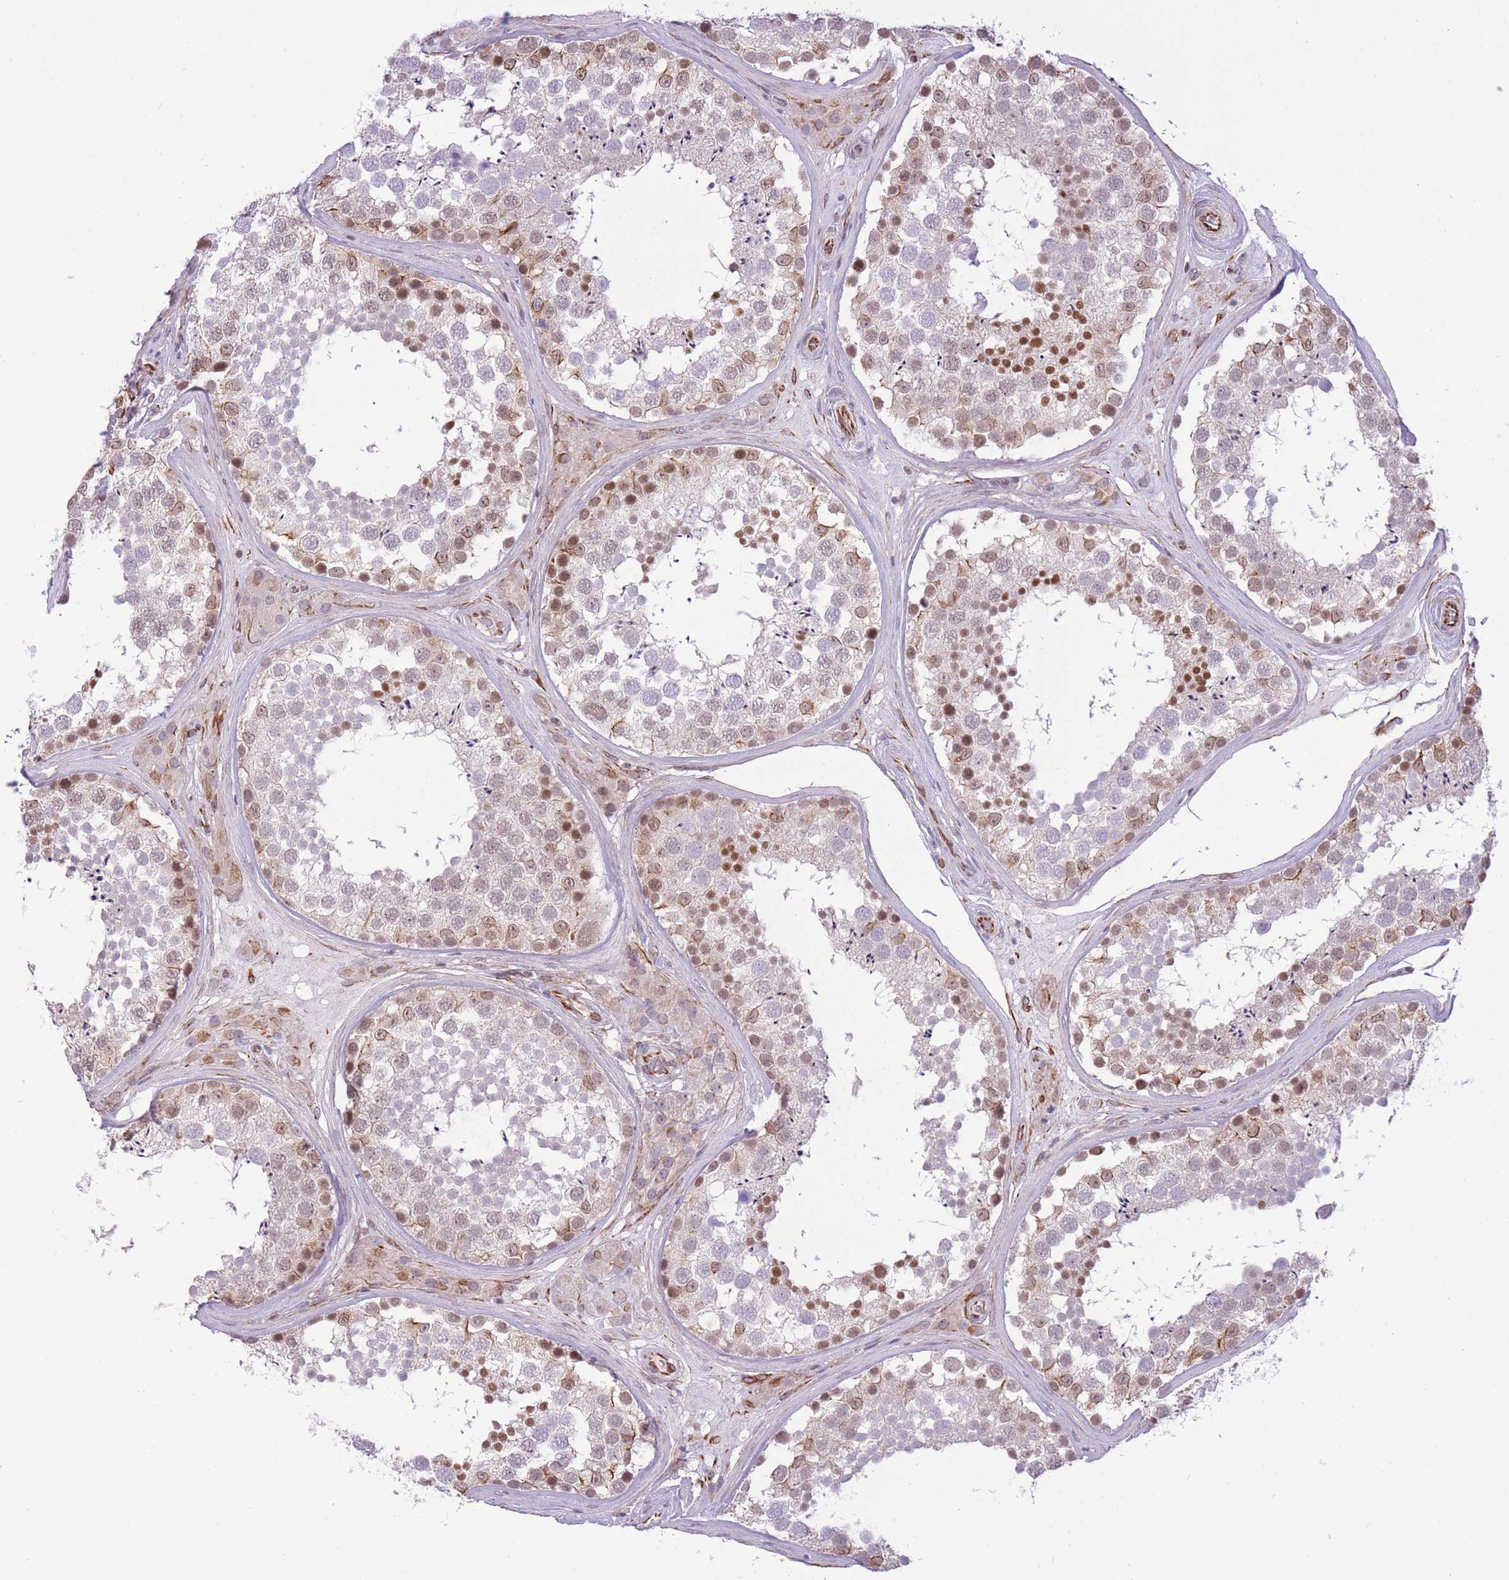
{"staining": {"intensity": "moderate", "quantity": "25%-75%", "location": "nuclear"}, "tissue": "testis", "cell_type": "Cells in seminiferous ducts", "image_type": "normal", "snomed": [{"axis": "morphology", "description": "Normal tissue, NOS"}, {"axis": "topography", "description": "Testis"}], "caption": "The micrograph reveals immunohistochemical staining of benign testis. There is moderate nuclear staining is identified in about 25%-75% of cells in seminiferous ducts. (Stains: DAB in brown, nuclei in blue, Microscopy: brightfield microscopy at high magnification).", "gene": "ELL", "patient": {"sex": "male", "age": 46}}